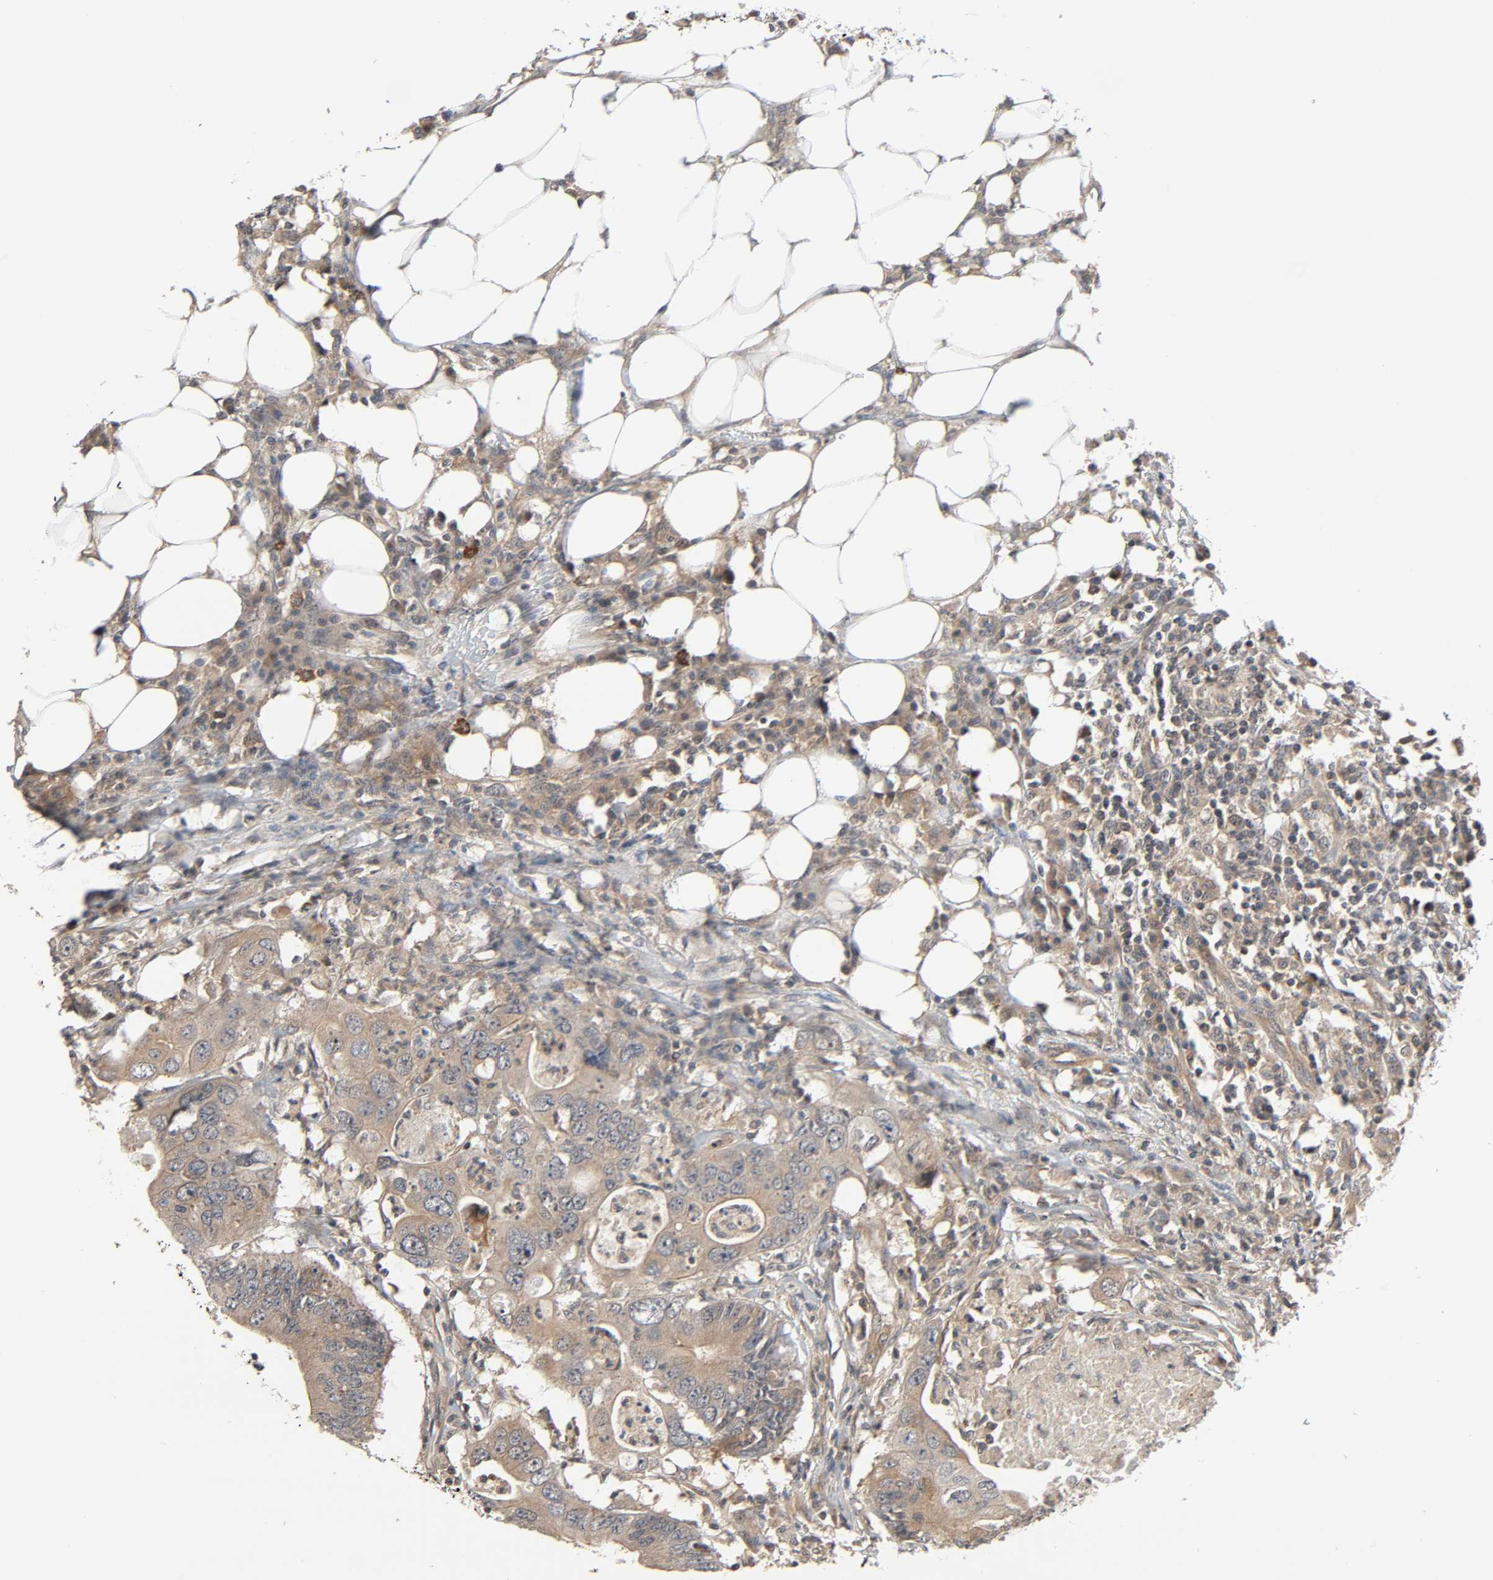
{"staining": {"intensity": "moderate", "quantity": ">75%", "location": "cytoplasmic/membranous"}, "tissue": "colorectal cancer", "cell_type": "Tumor cells", "image_type": "cancer", "snomed": [{"axis": "morphology", "description": "Adenocarcinoma, NOS"}, {"axis": "topography", "description": "Colon"}], "caption": "A brown stain labels moderate cytoplasmic/membranous expression of a protein in human colorectal adenocarcinoma tumor cells.", "gene": "PPP2R1B", "patient": {"sex": "male", "age": 71}}